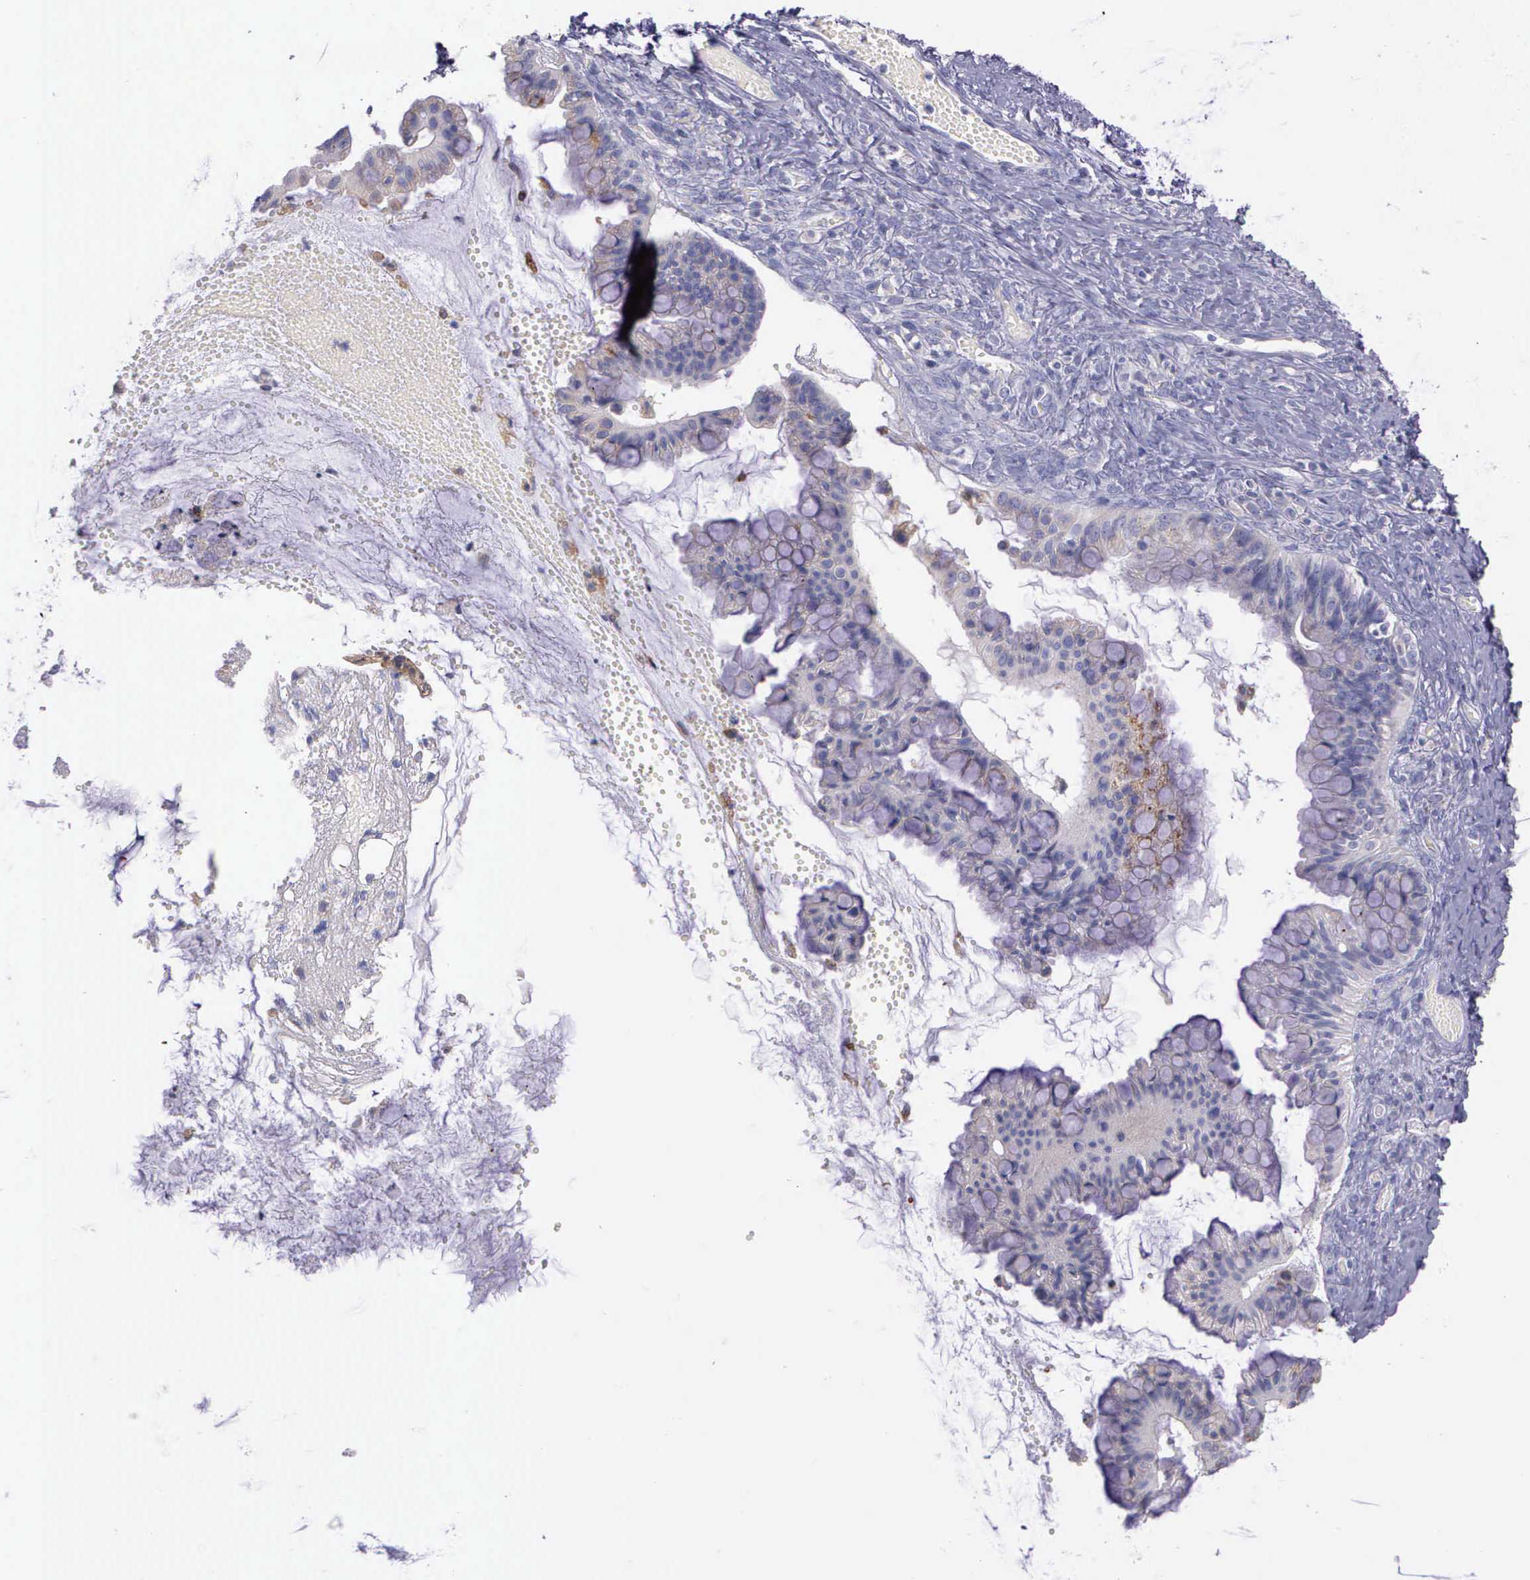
{"staining": {"intensity": "weak", "quantity": "<25%", "location": "cytoplasmic/membranous"}, "tissue": "ovarian cancer", "cell_type": "Tumor cells", "image_type": "cancer", "snomed": [{"axis": "morphology", "description": "Cystadenocarcinoma, mucinous, NOS"}, {"axis": "topography", "description": "Ovary"}], "caption": "Immunohistochemistry histopathology image of human ovarian cancer (mucinous cystadenocarcinoma) stained for a protein (brown), which demonstrates no staining in tumor cells. (Stains: DAB (3,3'-diaminobenzidine) immunohistochemistry (IHC) with hematoxylin counter stain, Microscopy: brightfield microscopy at high magnification).", "gene": "MIA2", "patient": {"sex": "female", "age": 57}}